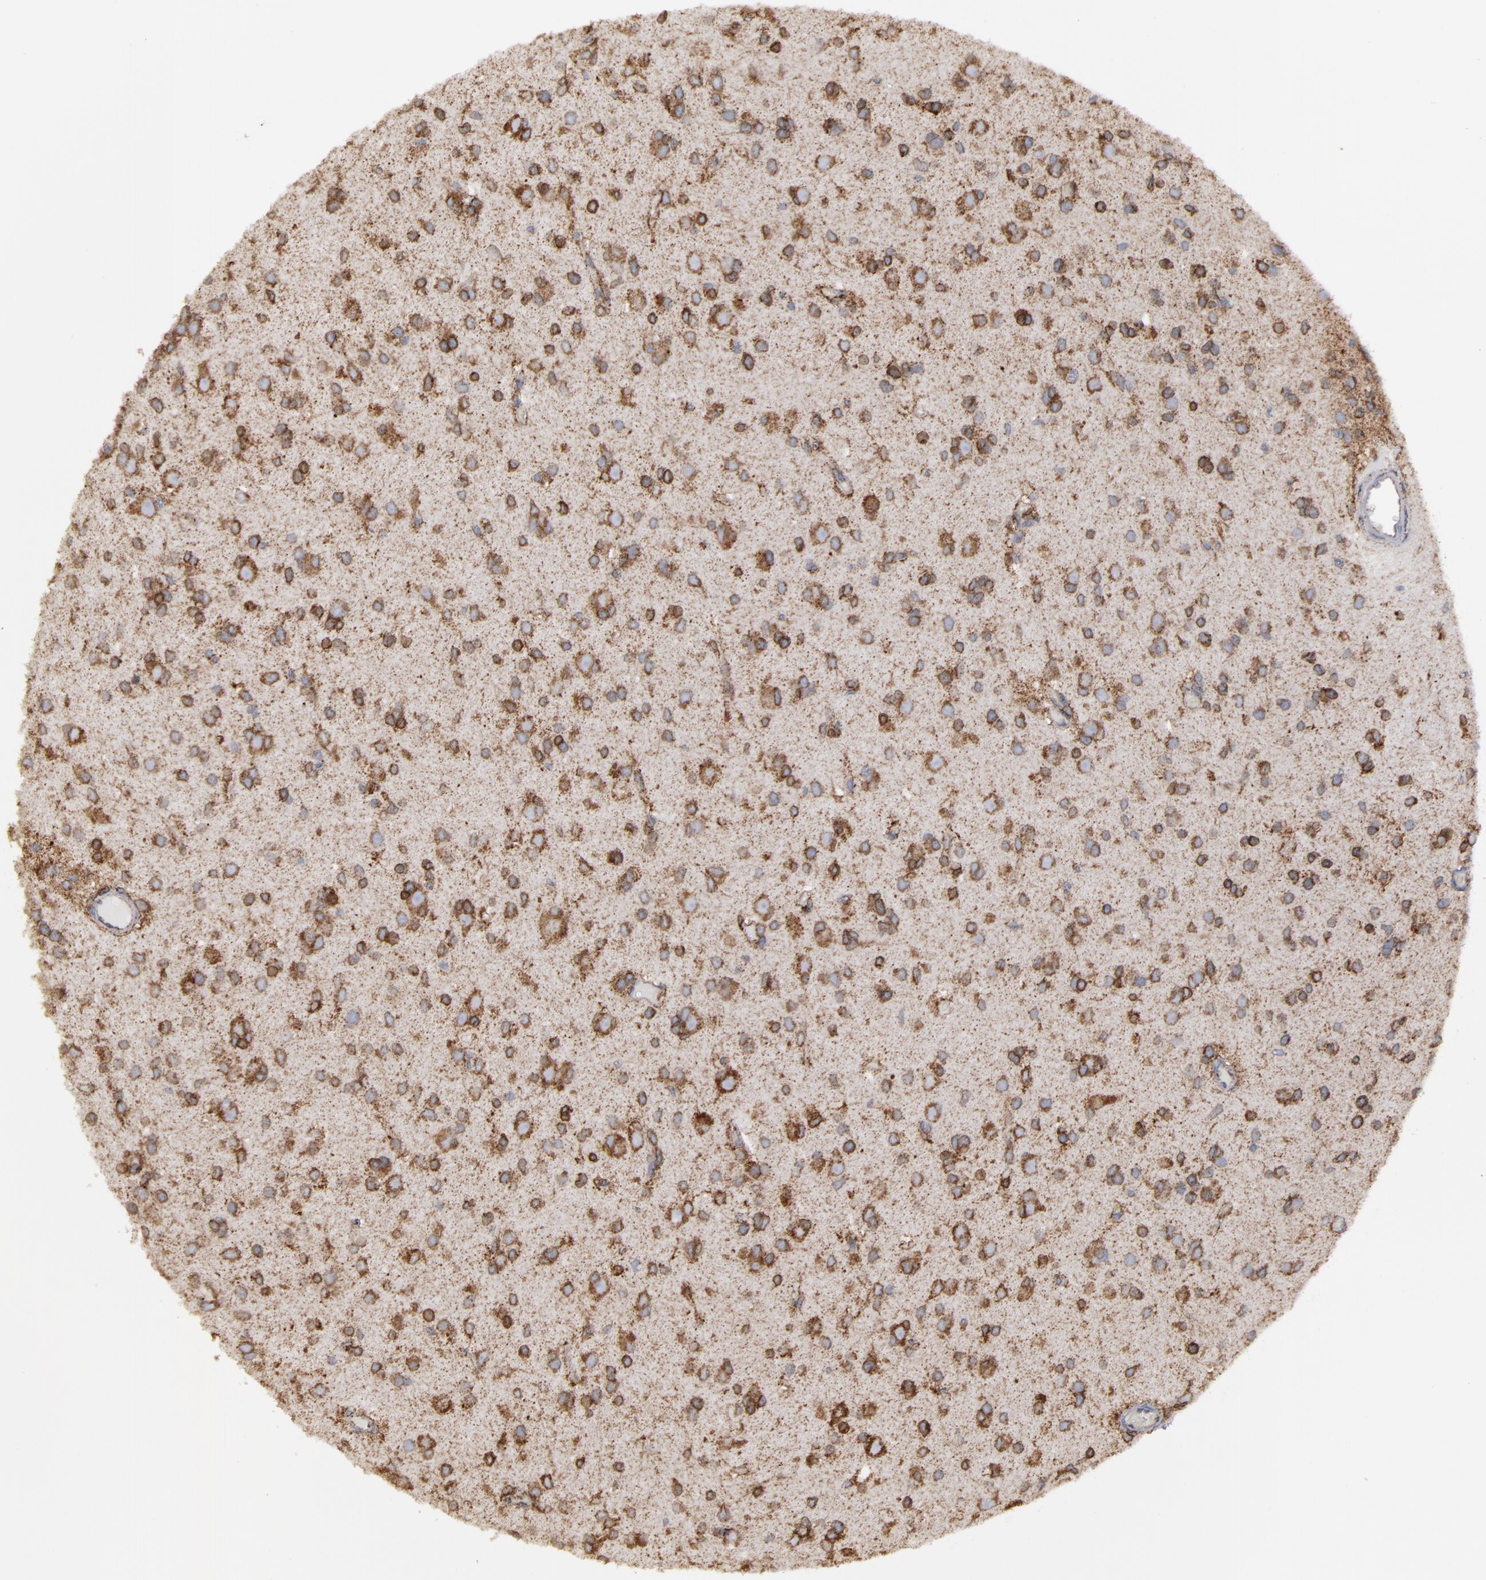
{"staining": {"intensity": "strong", "quantity": "25%-75%", "location": "cytoplasmic/membranous"}, "tissue": "glioma", "cell_type": "Tumor cells", "image_type": "cancer", "snomed": [{"axis": "morphology", "description": "Glioma, malignant, Low grade"}, {"axis": "topography", "description": "Brain"}], "caption": "Immunohistochemical staining of glioma displays strong cytoplasmic/membranous protein staining in about 25%-75% of tumor cells.", "gene": "ERLIN2", "patient": {"sex": "male", "age": 42}}